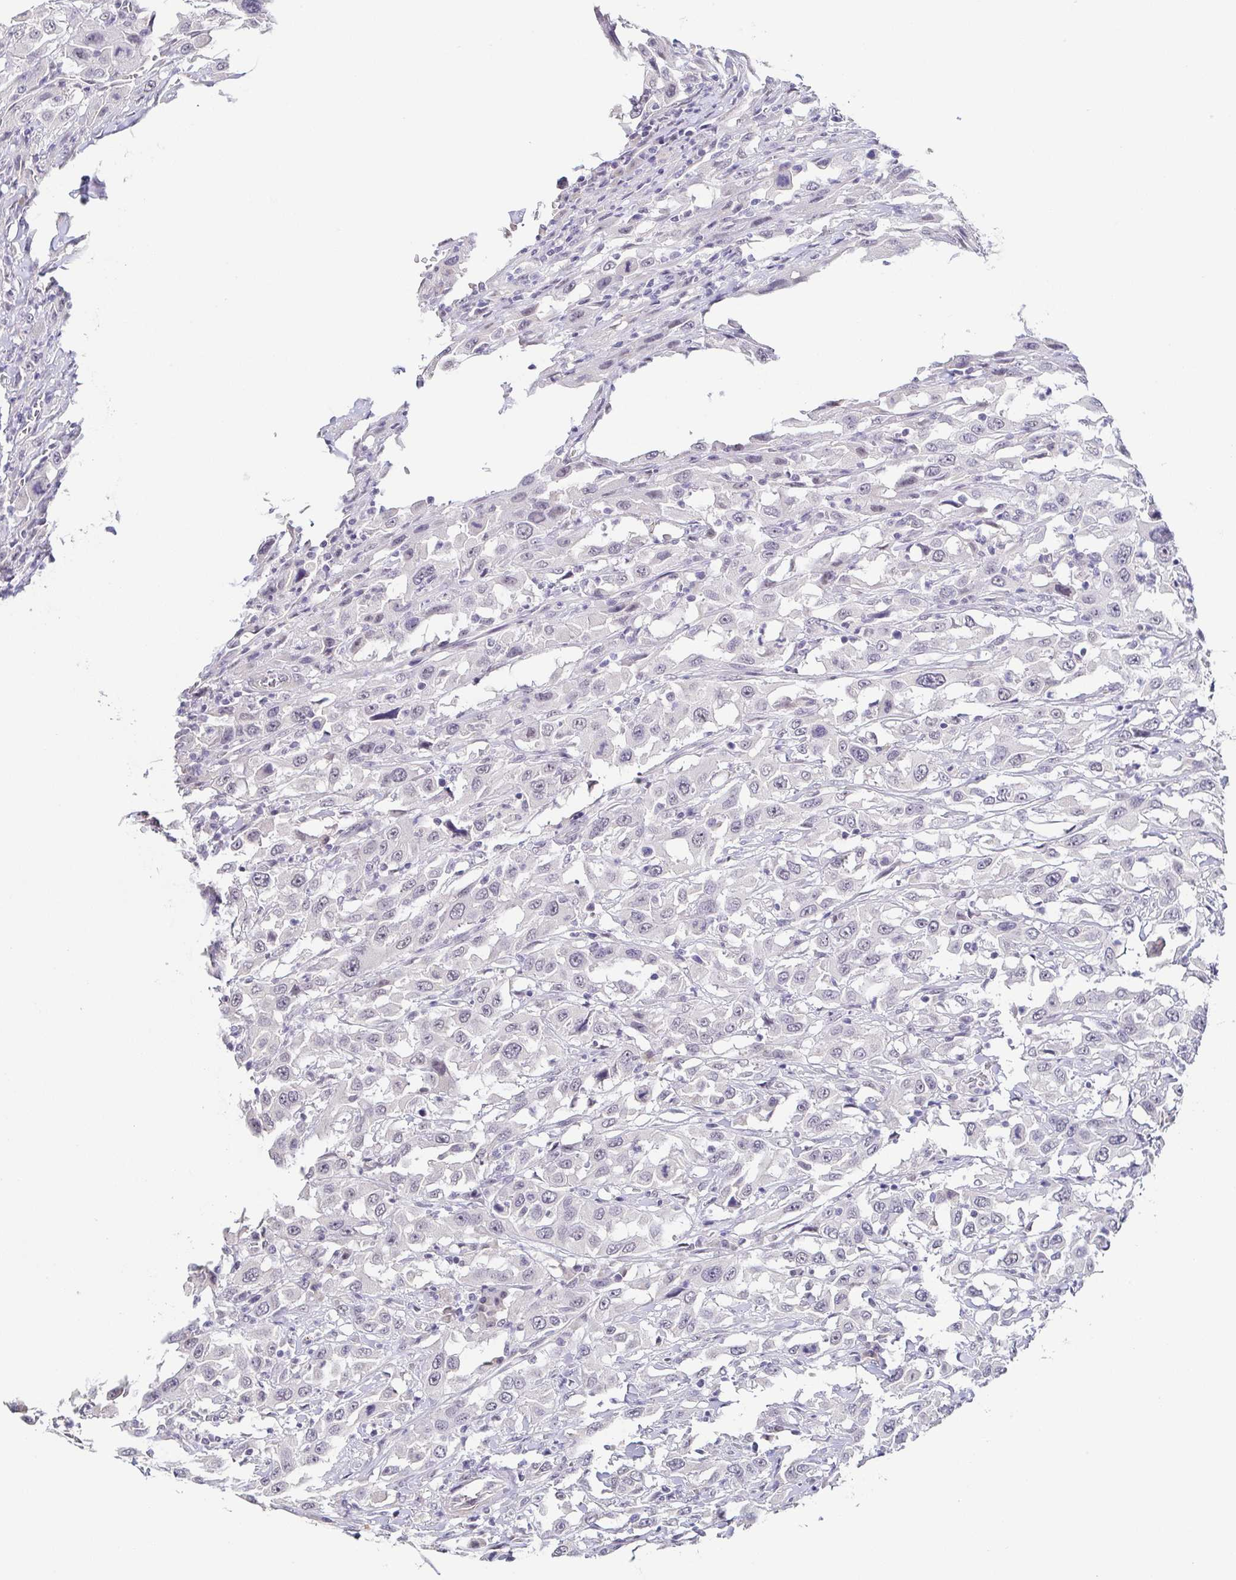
{"staining": {"intensity": "negative", "quantity": "none", "location": "none"}, "tissue": "urothelial cancer", "cell_type": "Tumor cells", "image_type": "cancer", "snomed": [{"axis": "morphology", "description": "Urothelial carcinoma, High grade"}, {"axis": "topography", "description": "Urinary bladder"}], "caption": "The image displays no significant staining in tumor cells of high-grade urothelial carcinoma. (Brightfield microscopy of DAB IHC at high magnification).", "gene": "NEFH", "patient": {"sex": "male", "age": 61}}